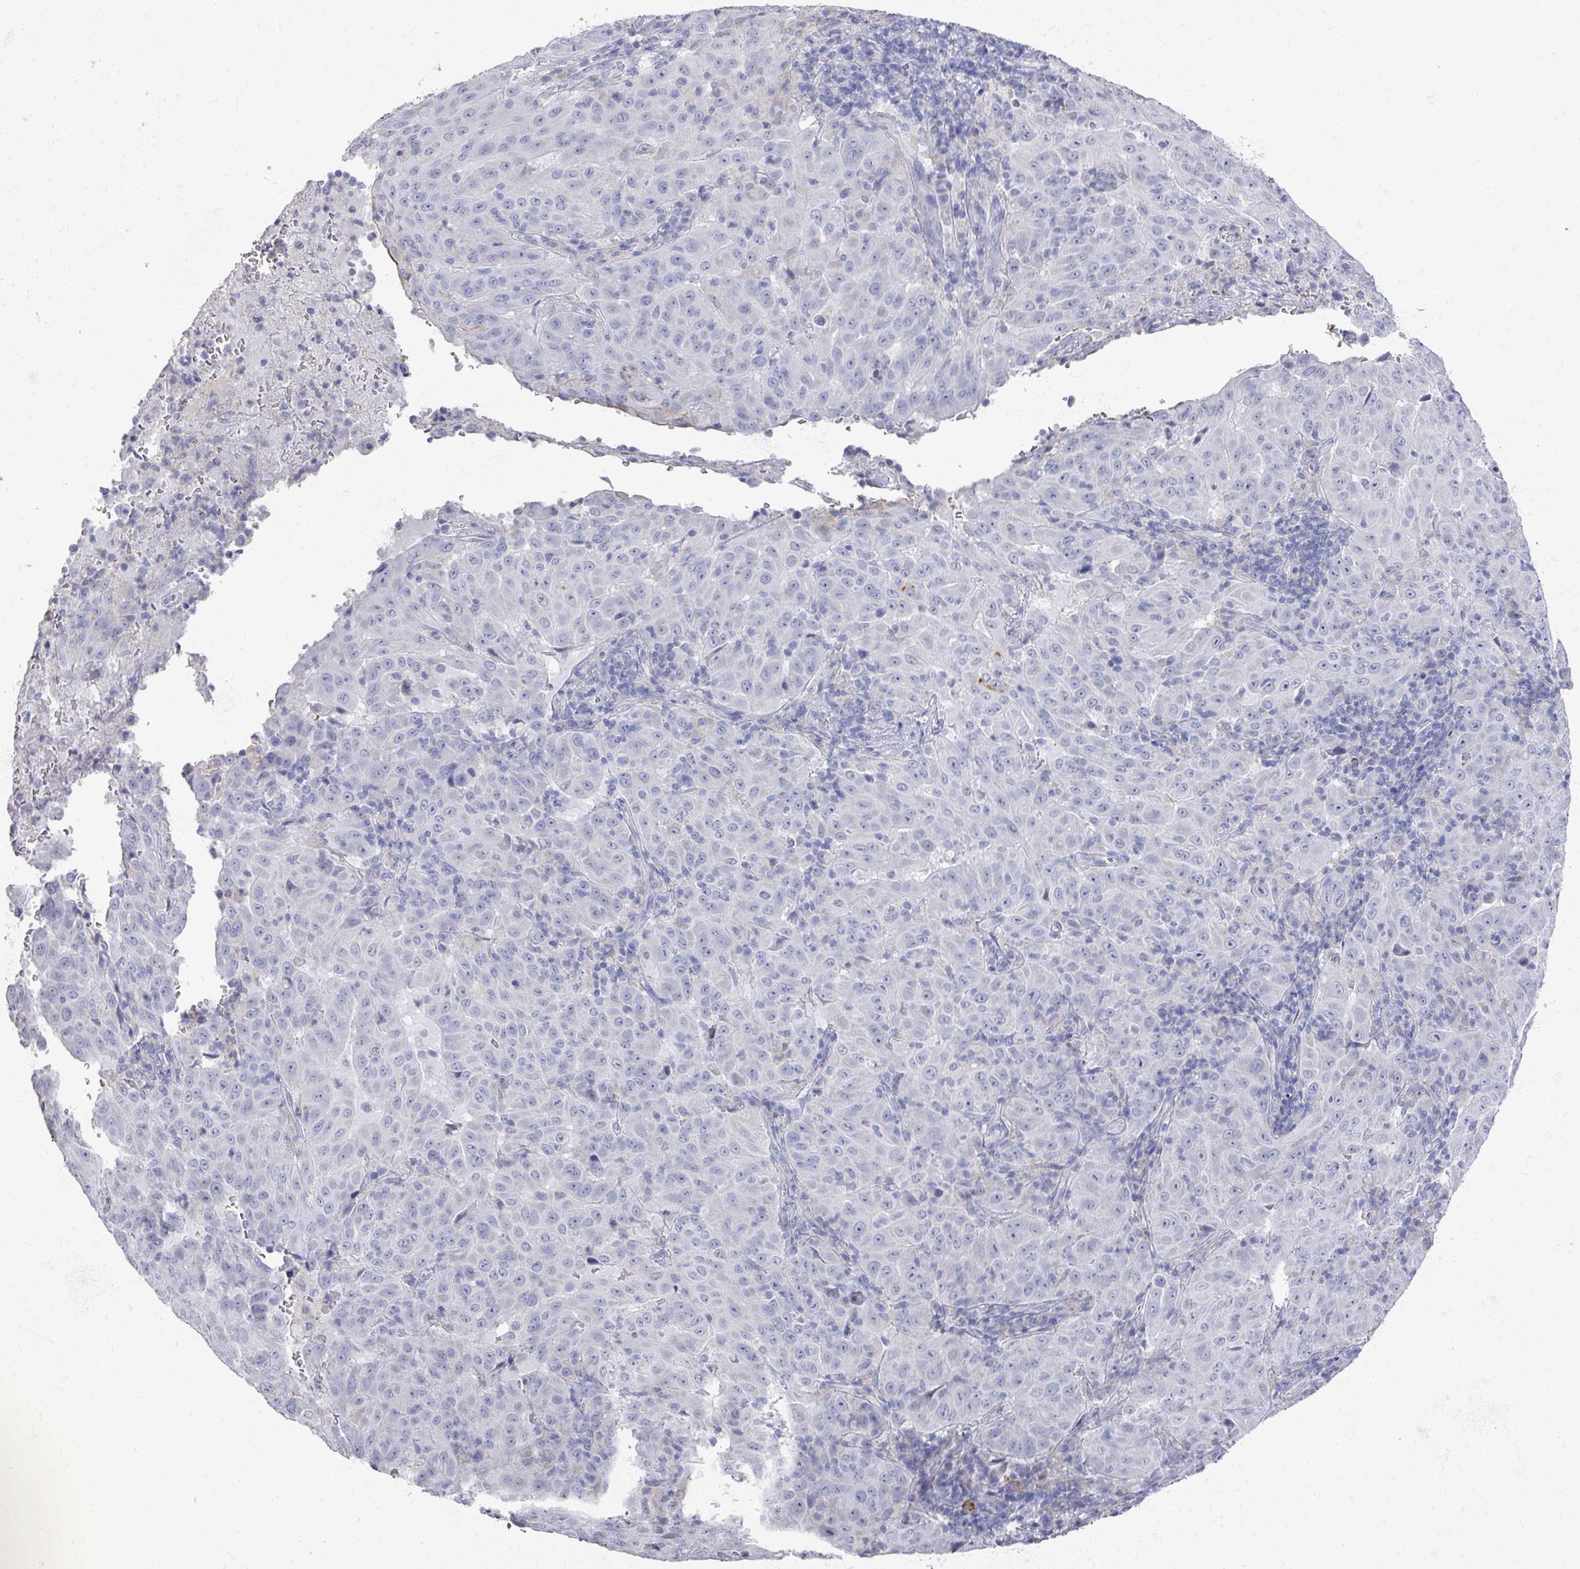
{"staining": {"intensity": "negative", "quantity": "none", "location": "none"}, "tissue": "pancreatic cancer", "cell_type": "Tumor cells", "image_type": "cancer", "snomed": [{"axis": "morphology", "description": "Adenocarcinoma, NOS"}, {"axis": "topography", "description": "Pancreas"}], "caption": "High magnification brightfield microscopy of pancreatic adenocarcinoma stained with DAB (3,3'-diaminobenzidine) (brown) and counterstained with hematoxylin (blue): tumor cells show no significant positivity.", "gene": "OMG", "patient": {"sex": "male", "age": 63}}